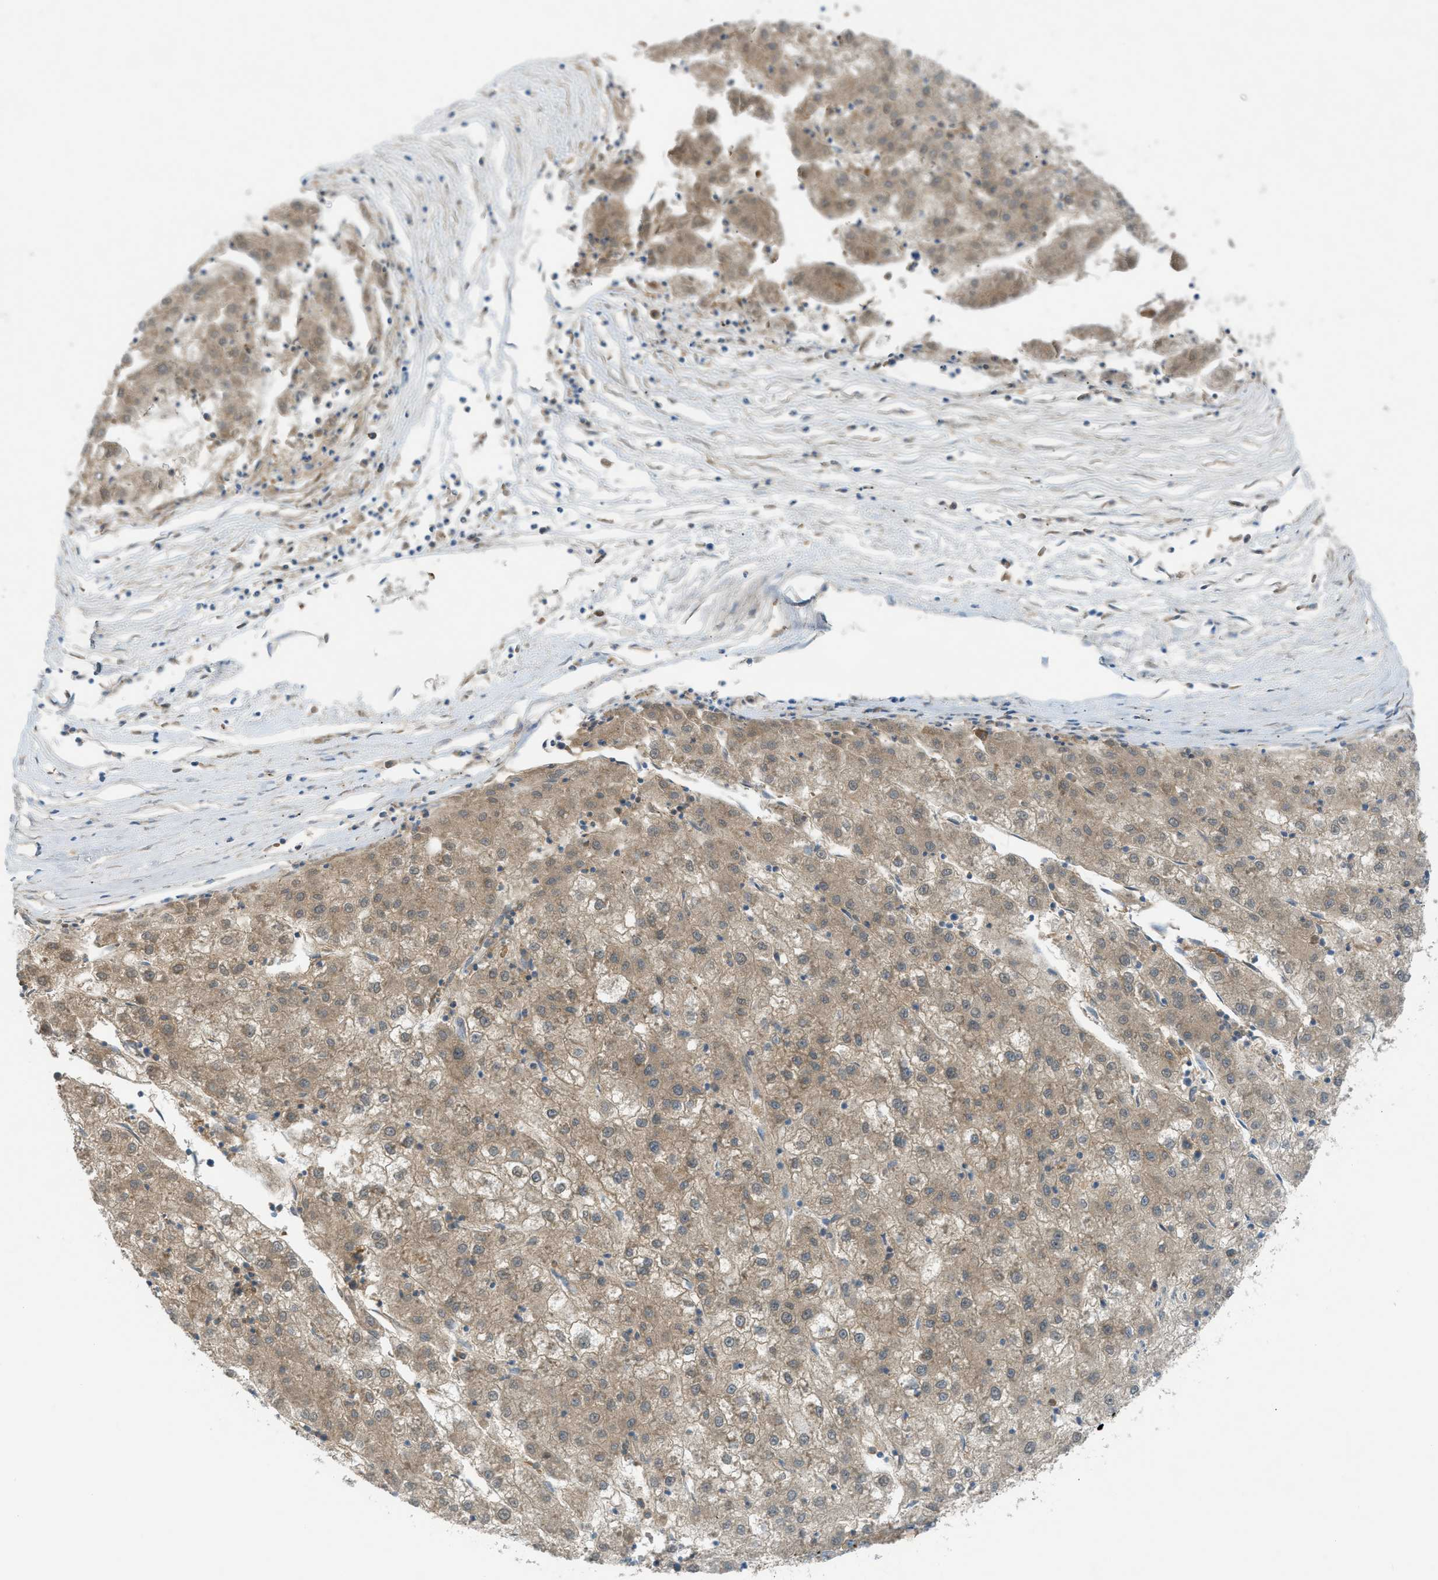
{"staining": {"intensity": "moderate", "quantity": ">75%", "location": "cytoplasmic/membranous"}, "tissue": "liver cancer", "cell_type": "Tumor cells", "image_type": "cancer", "snomed": [{"axis": "morphology", "description": "Carcinoma, Hepatocellular, NOS"}, {"axis": "topography", "description": "Liver"}], "caption": "Protein expression analysis of liver hepatocellular carcinoma exhibits moderate cytoplasmic/membranous positivity in approximately >75% of tumor cells.", "gene": "DYRK1A", "patient": {"sex": "male", "age": 72}}